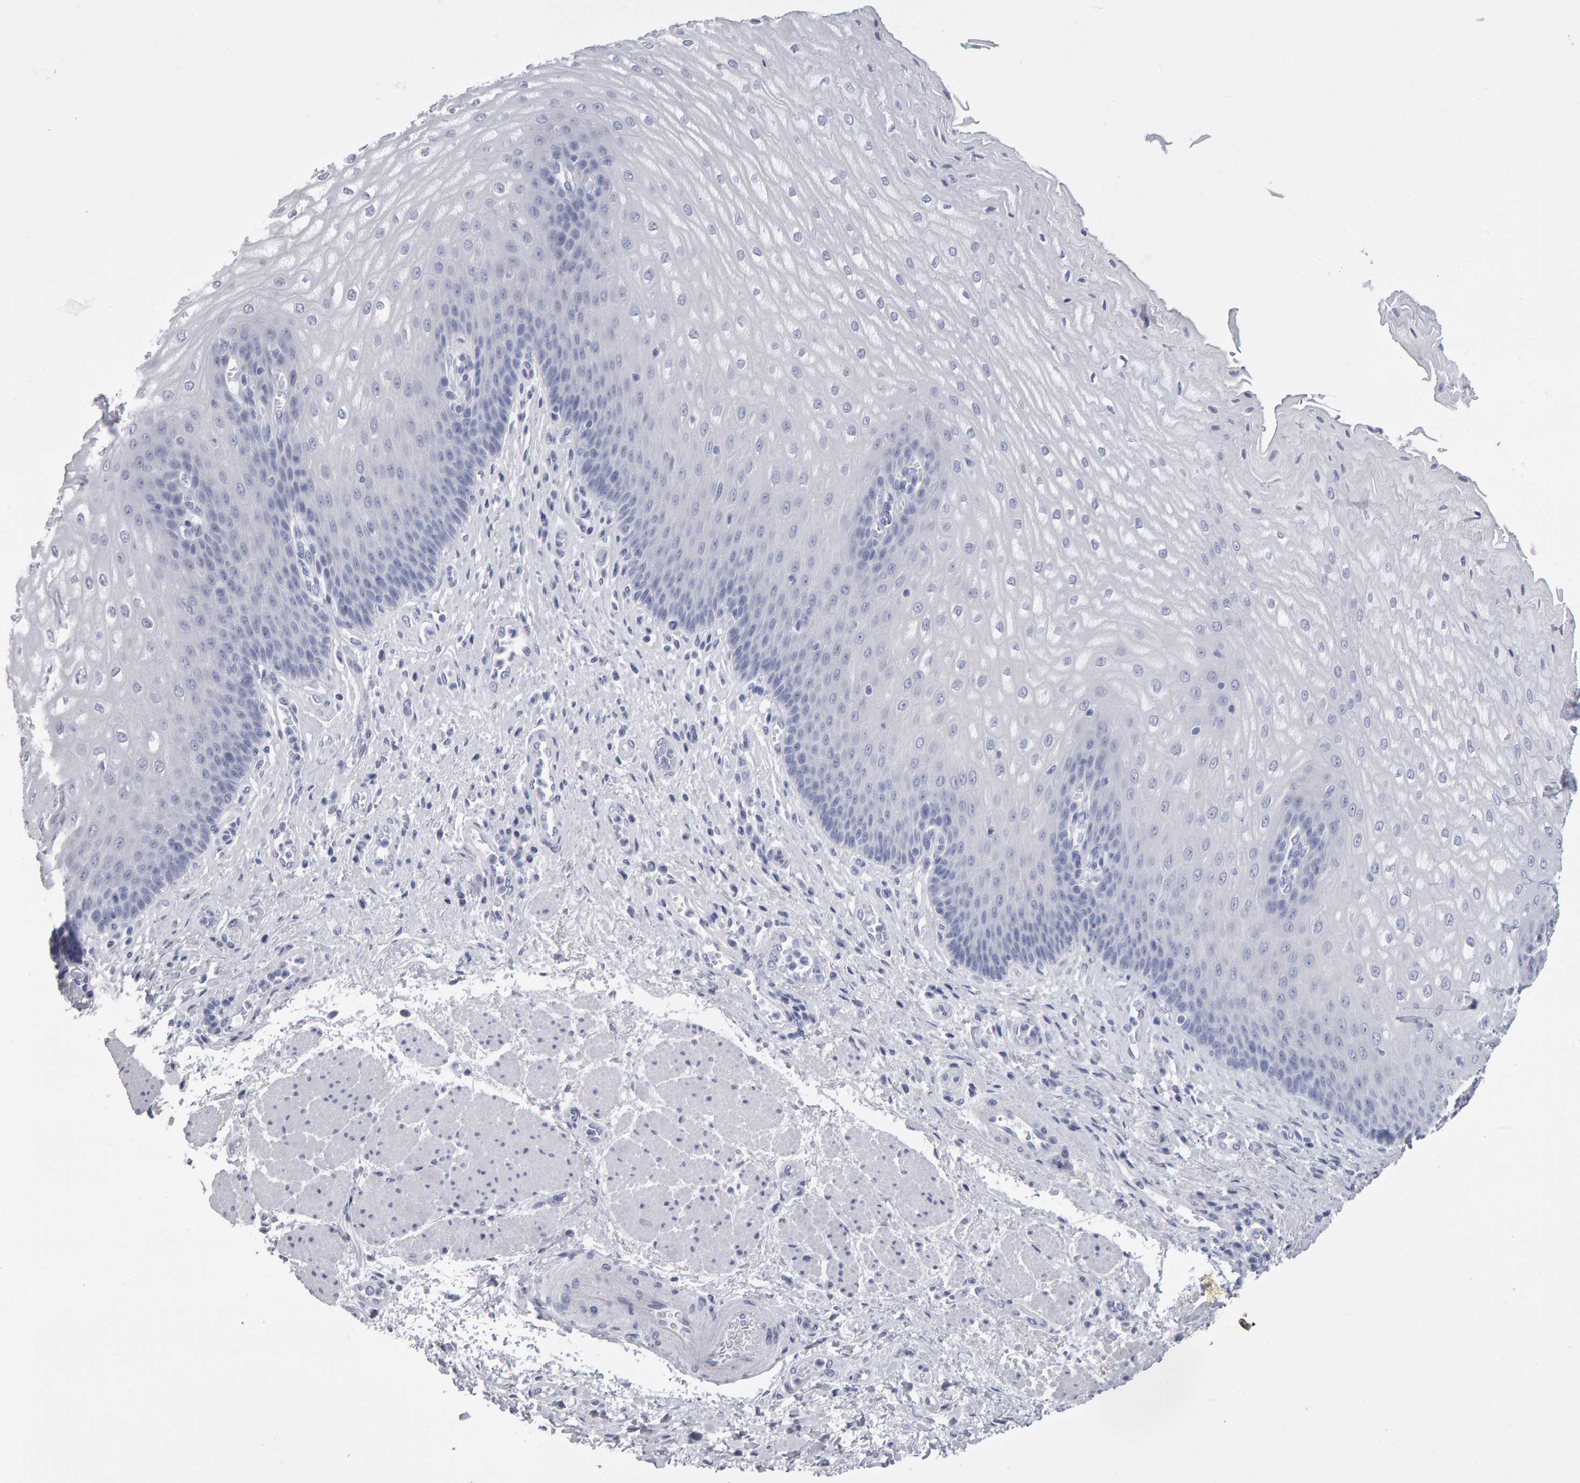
{"staining": {"intensity": "negative", "quantity": "none", "location": "none"}, "tissue": "esophagus", "cell_type": "Squamous epithelial cells", "image_type": "normal", "snomed": [{"axis": "morphology", "description": "Normal tissue, NOS"}, {"axis": "topography", "description": "Esophagus"}], "caption": "Squamous epithelial cells show no significant protein staining in unremarkable esophagus. (Immunohistochemistry, brightfield microscopy, high magnification).", "gene": "NCDN", "patient": {"sex": "male", "age": 54}}